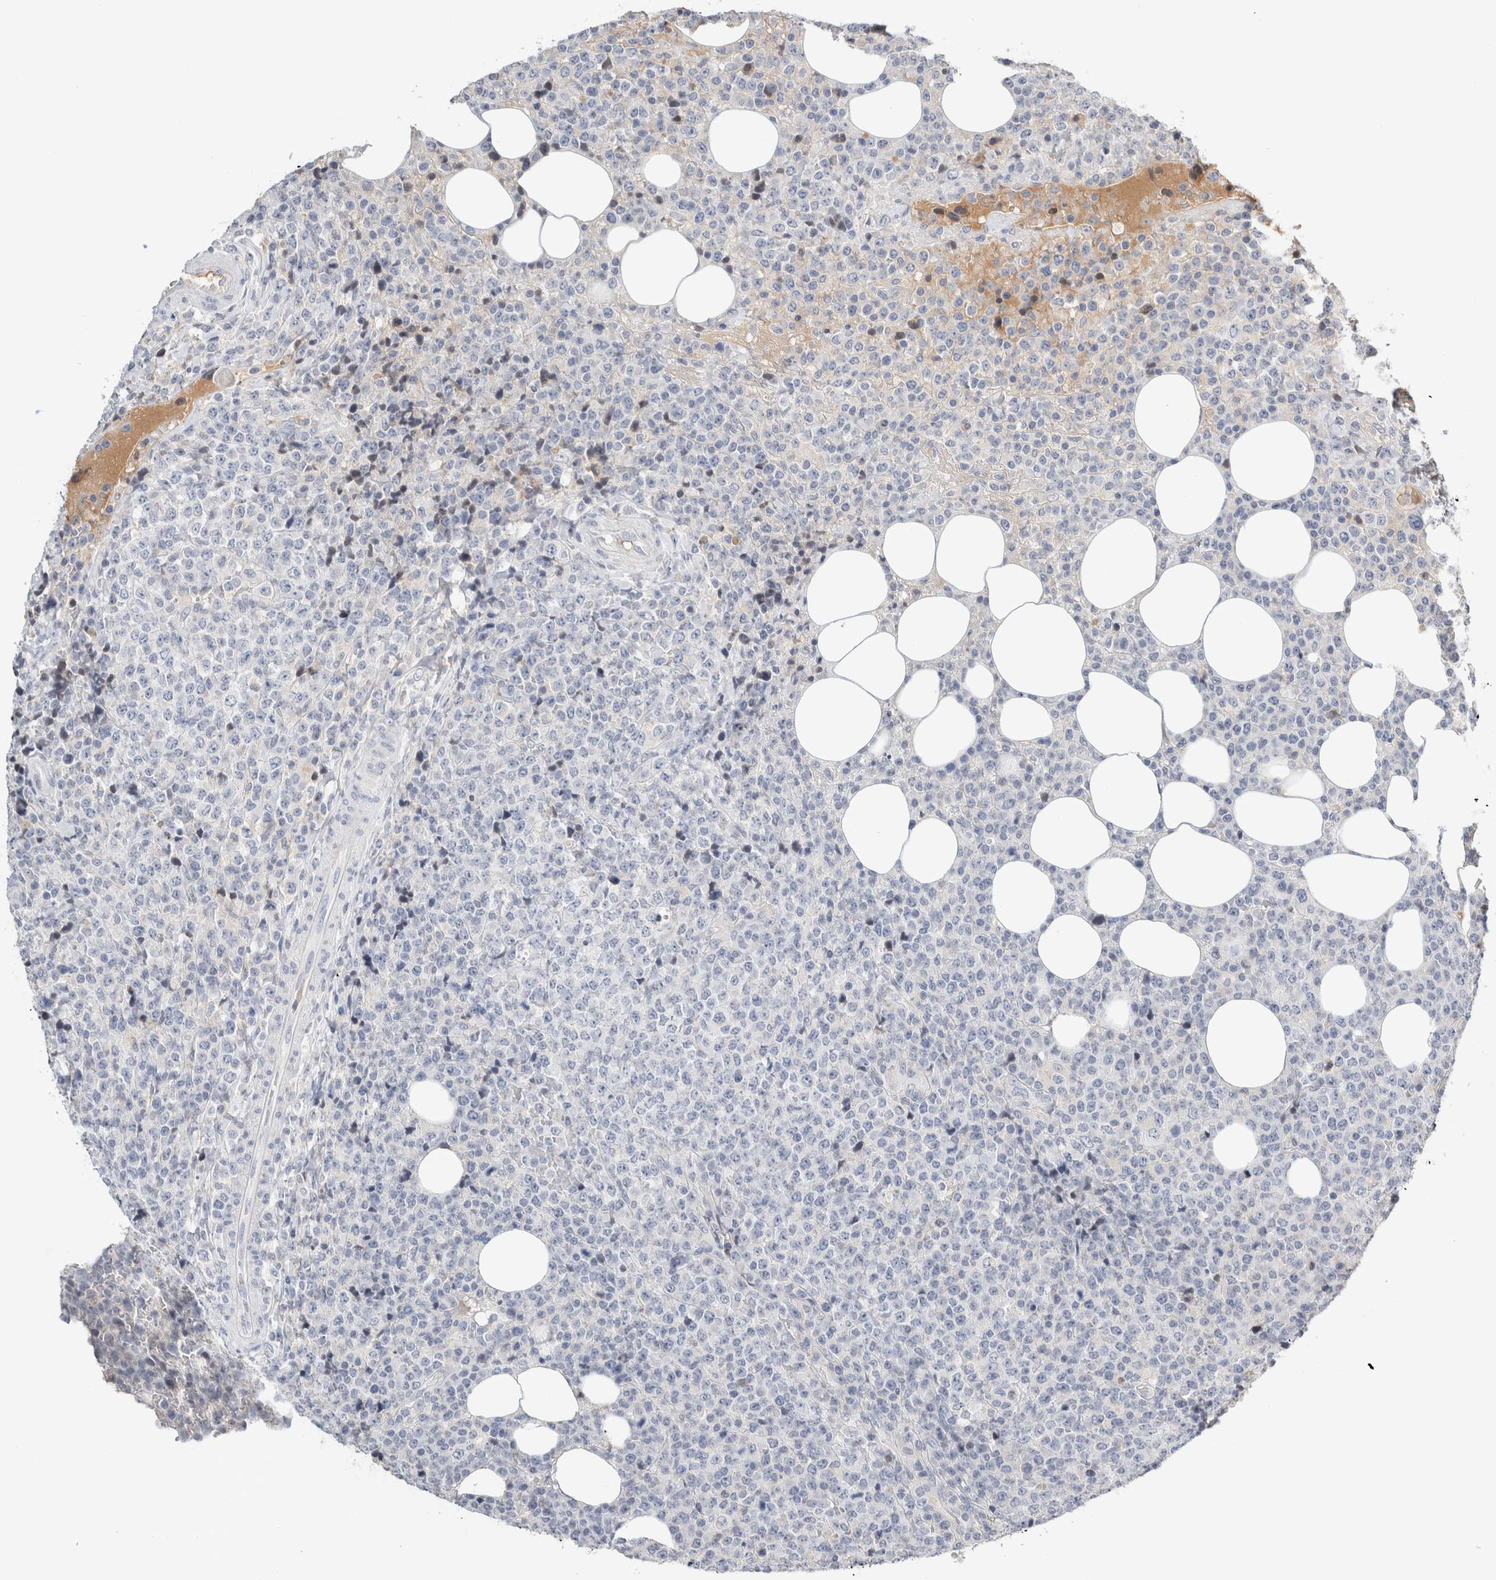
{"staining": {"intensity": "negative", "quantity": "none", "location": "none"}, "tissue": "lymphoma", "cell_type": "Tumor cells", "image_type": "cancer", "snomed": [{"axis": "morphology", "description": "Malignant lymphoma, non-Hodgkin's type, High grade"}, {"axis": "topography", "description": "Lymph node"}], "caption": "This image is of high-grade malignant lymphoma, non-Hodgkin's type stained with IHC to label a protein in brown with the nuclei are counter-stained blue. There is no staining in tumor cells. (Immunohistochemistry, brightfield microscopy, high magnification).", "gene": "CRAT", "patient": {"sex": "male", "age": 13}}